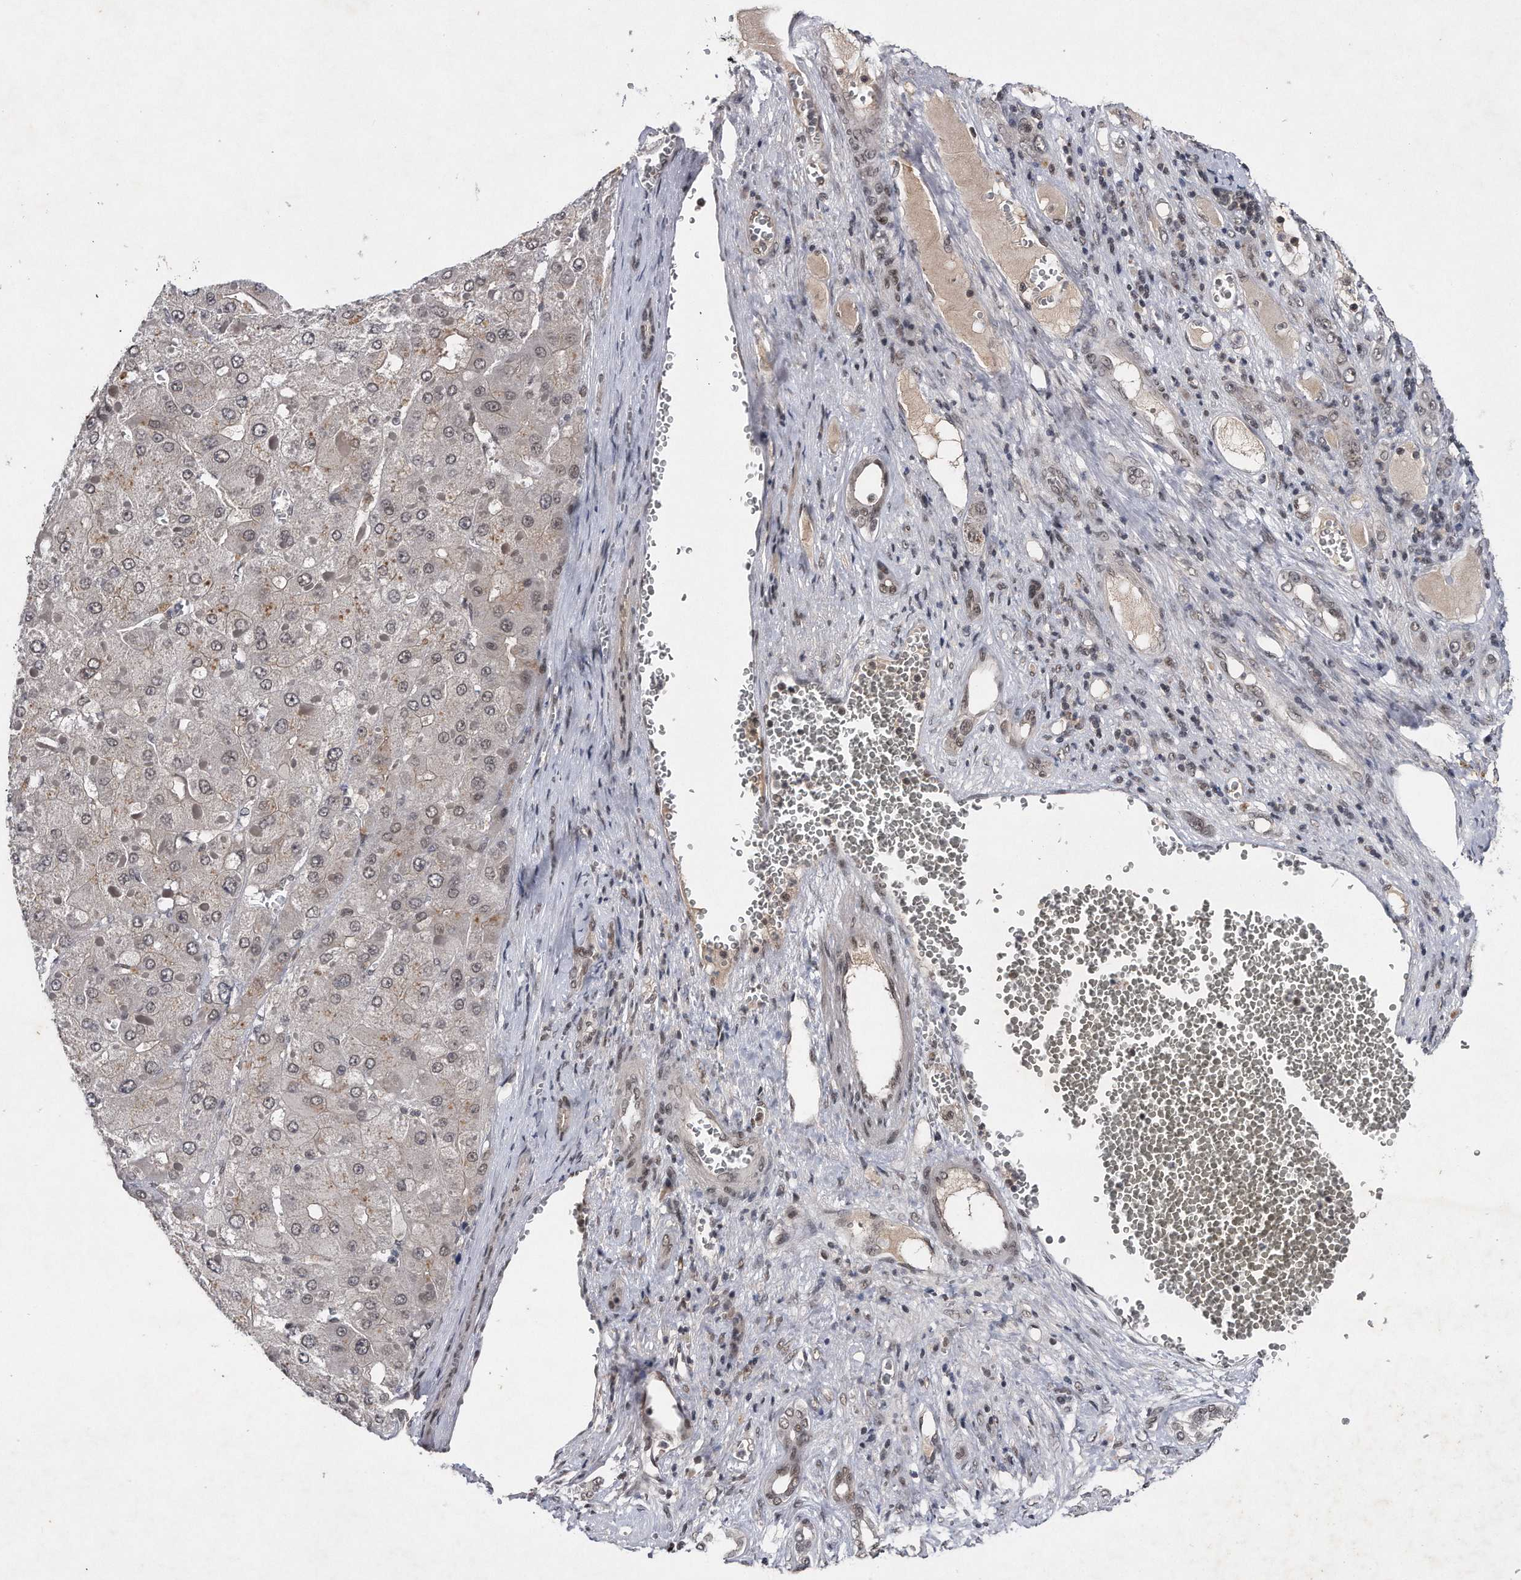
{"staining": {"intensity": "weak", "quantity": ">75%", "location": "cytoplasmic/membranous"}, "tissue": "liver cancer", "cell_type": "Tumor cells", "image_type": "cancer", "snomed": [{"axis": "morphology", "description": "Carcinoma, Hepatocellular, NOS"}, {"axis": "topography", "description": "Liver"}], "caption": "IHC of liver hepatocellular carcinoma reveals low levels of weak cytoplasmic/membranous expression in approximately >75% of tumor cells. (IHC, brightfield microscopy, high magnification).", "gene": "VIRMA", "patient": {"sex": "female", "age": 73}}